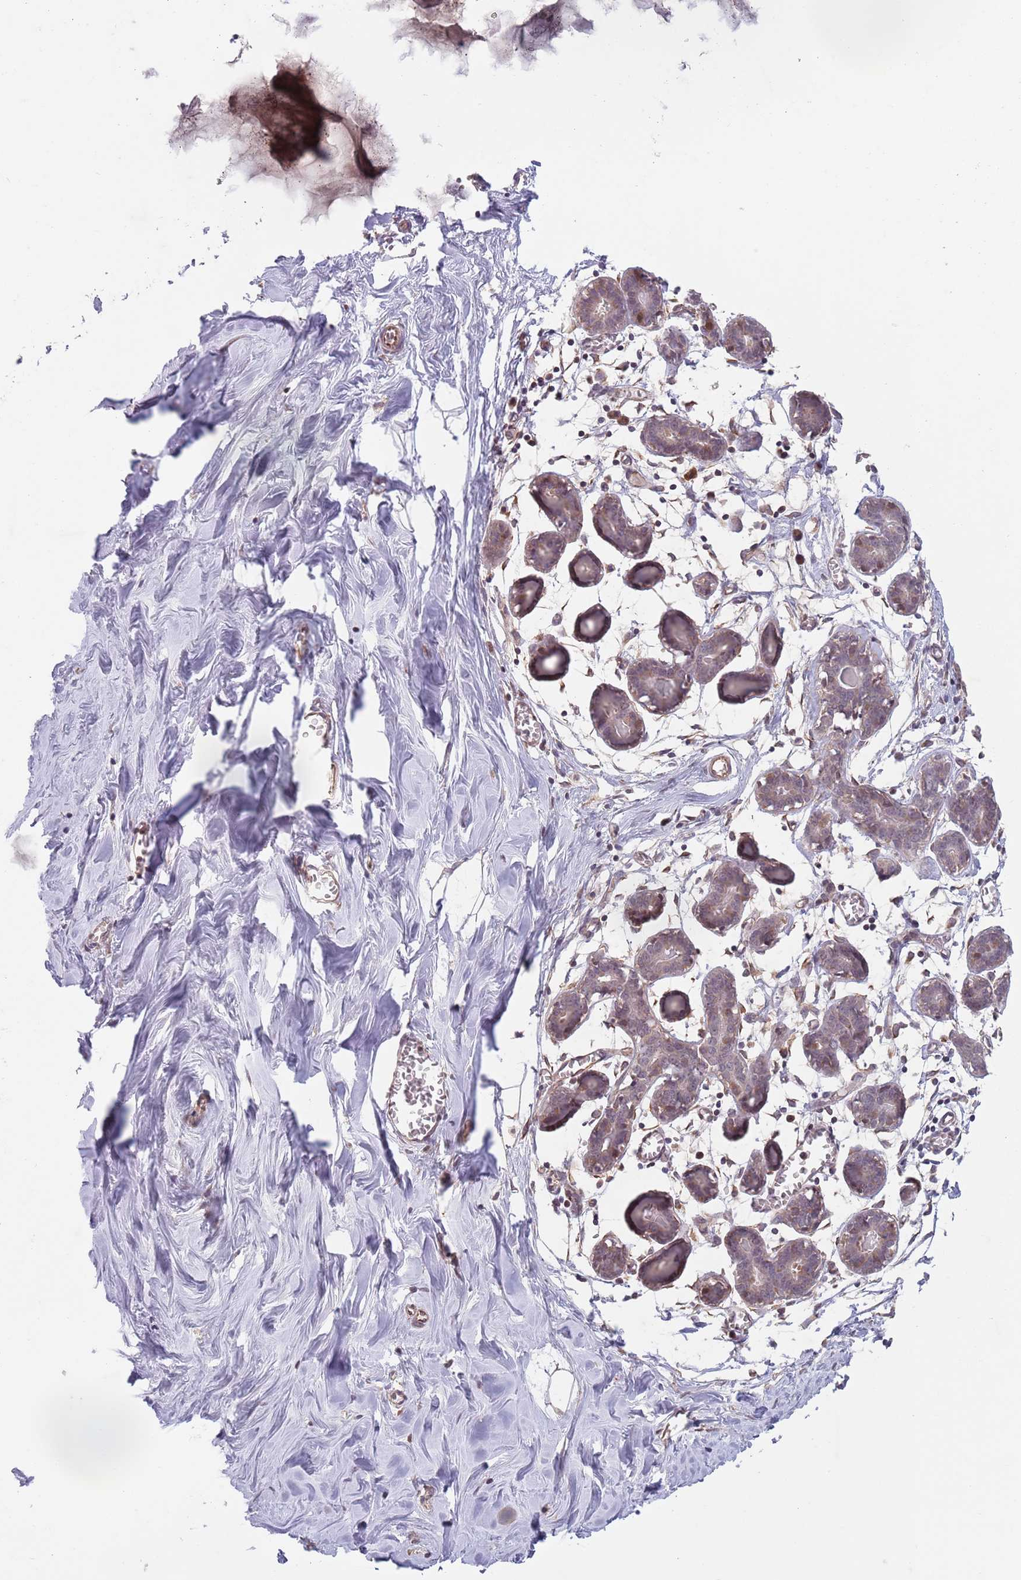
{"staining": {"intensity": "moderate", "quantity": "25%-75%", "location": "cytoplasmic/membranous"}, "tissue": "breast", "cell_type": "Glandular cells", "image_type": "normal", "snomed": [{"axis": "morphology", "description": "Normal tissue, NOS"}, {"axis": "topography", "description": "Breast"}], "caption": "Moderate cytoplasmic/membranous protein staining is seen in approximately 25%-75% of glandular cells in breast. (IHC, brightfield microscopy, high magnification).", "gene": "CHD9", "patient": {"sex": "female", "age": 27}}